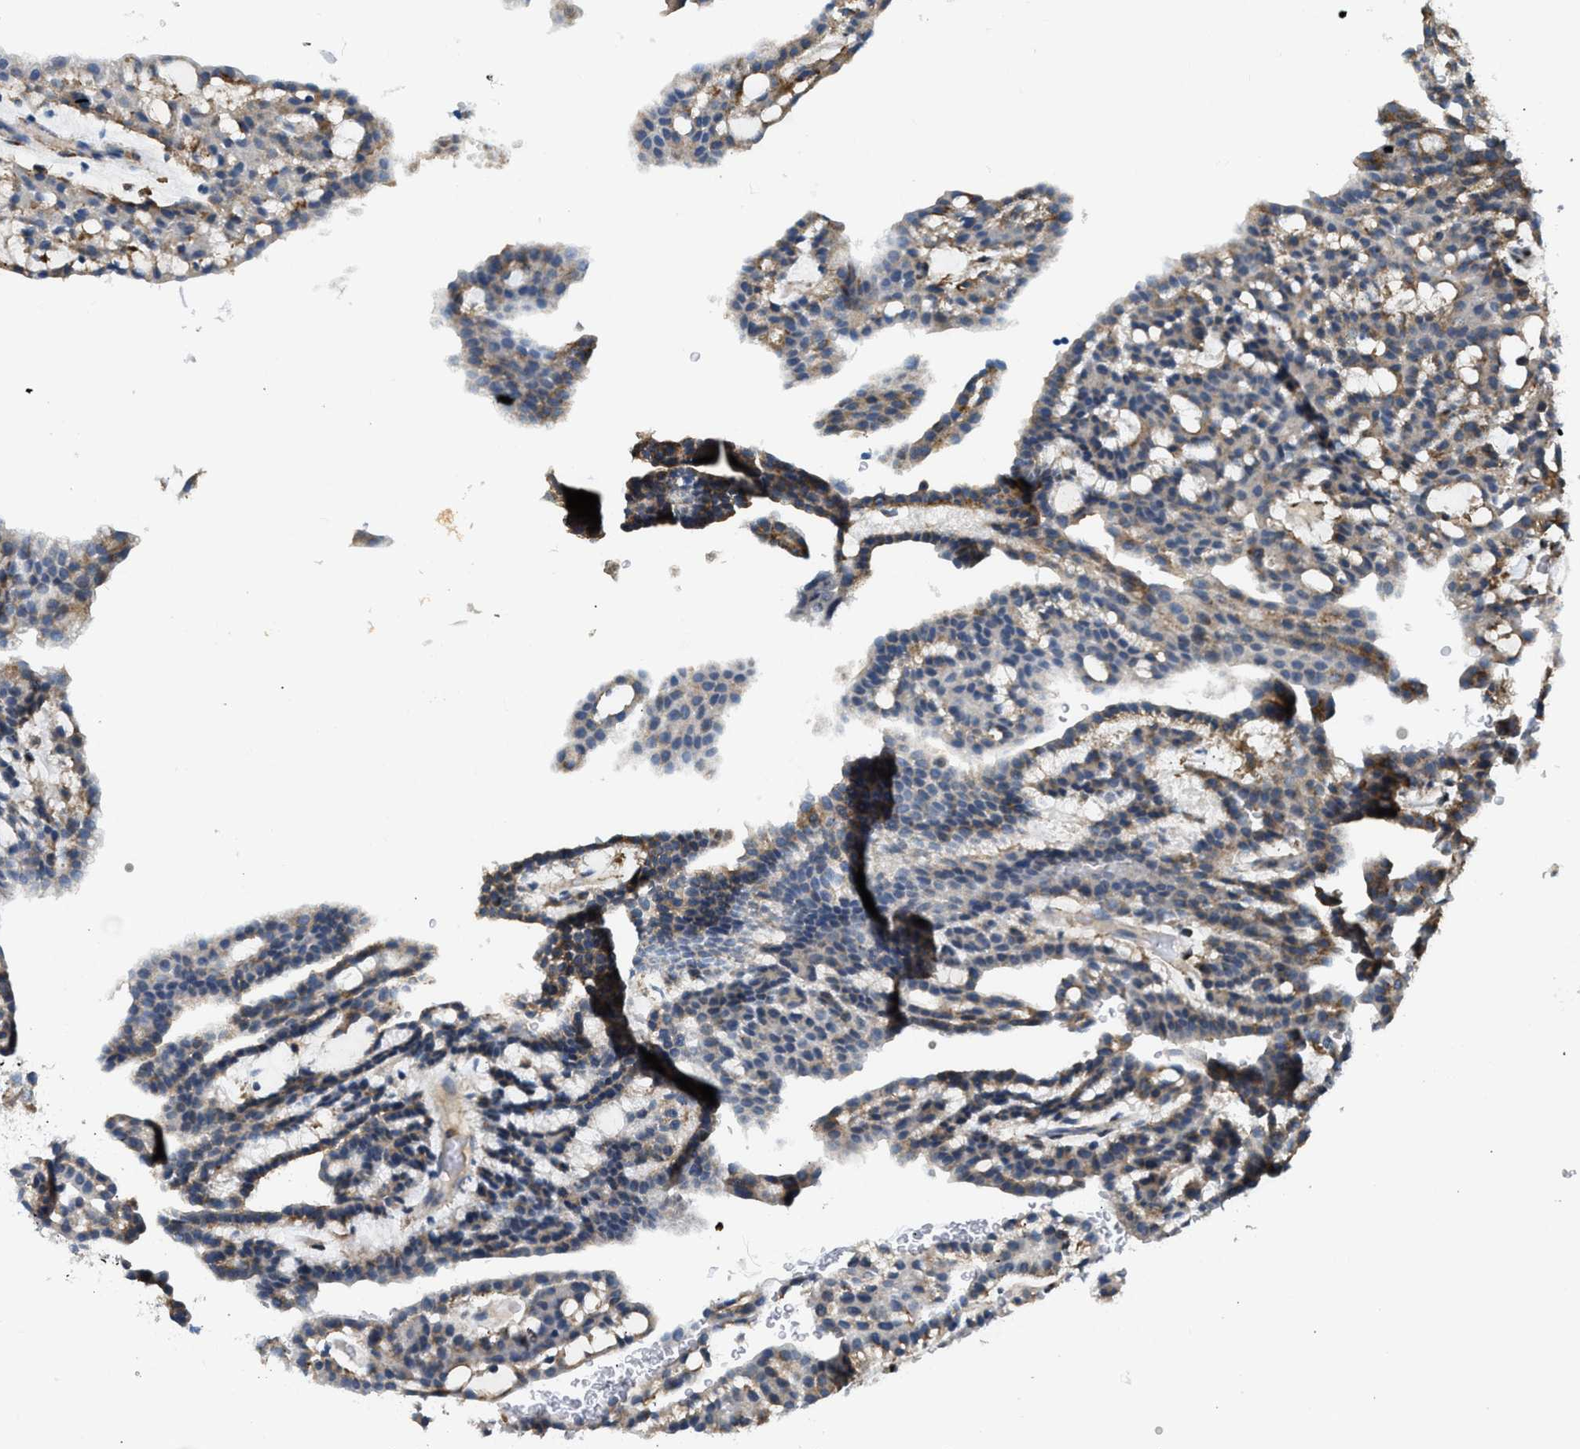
{"staining": {"intensity": "weak", "quantity": "25%-75%", "location": "cytoplasmic/membranous"}, "tissue": "renal cancer", "cell_type": "Tumor cells", "image_type": "cancer", "snomed": [{"axis": "morphology", "description": "Adenocarcinoma, NOS"}, {"axis": "topography", "description": "Kidney"}], "caption": "Human adenocarcinoma (renal) stained for a protein (brown) demonstrates weak cytoplasmic/membranous positive staining in about 25%-75% of tumor cells.", "gene": "LRP1", "patient": {"sex": "male", "age": 63}}